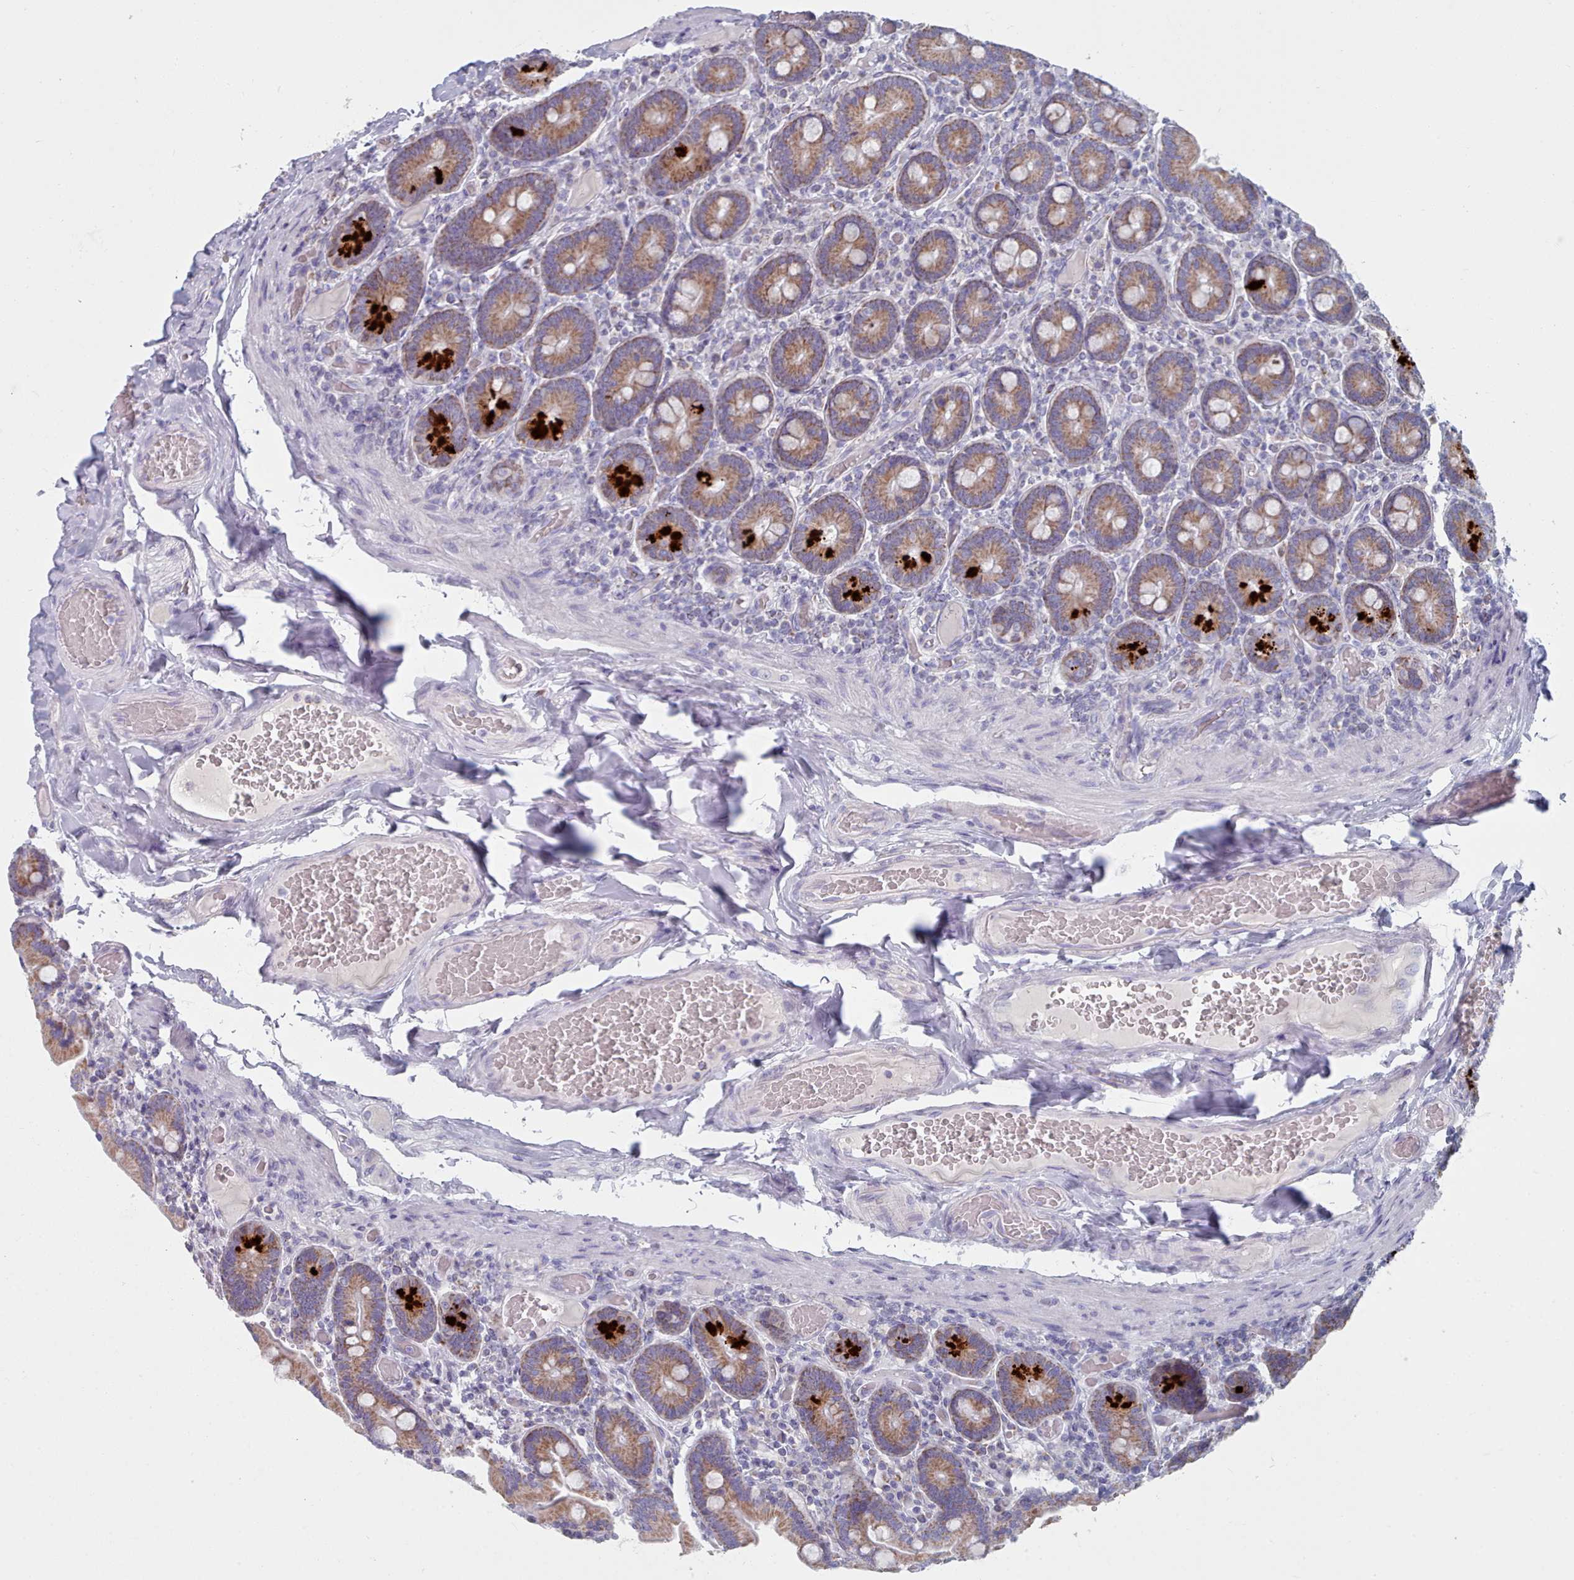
{"staining": {"intensity": "moderate", "quantity": ">75%", "location": "cytoplasmic/membranous"}, "tissue": "duodenum", "cell_type": "Glandular cells", "image_type": "normal", "snomed": [{"axis": "morphology", "description": "Normal tissue, NOS"}, {"axis": "topography", "description": "Duodenum"}], "caption": "Moderate cytoplasmic/membranous positivity is appreciated in about >75% of glandular cells in normal duodenum. The protein of interest is stained brown, and the nuclei are stained in blue (DAB (3,3'-diaminobenzidine) IHC with brightfield microscopy, high magnification).", "gene": "HAO1", "patient": {"sex": "female", "age": 62}}